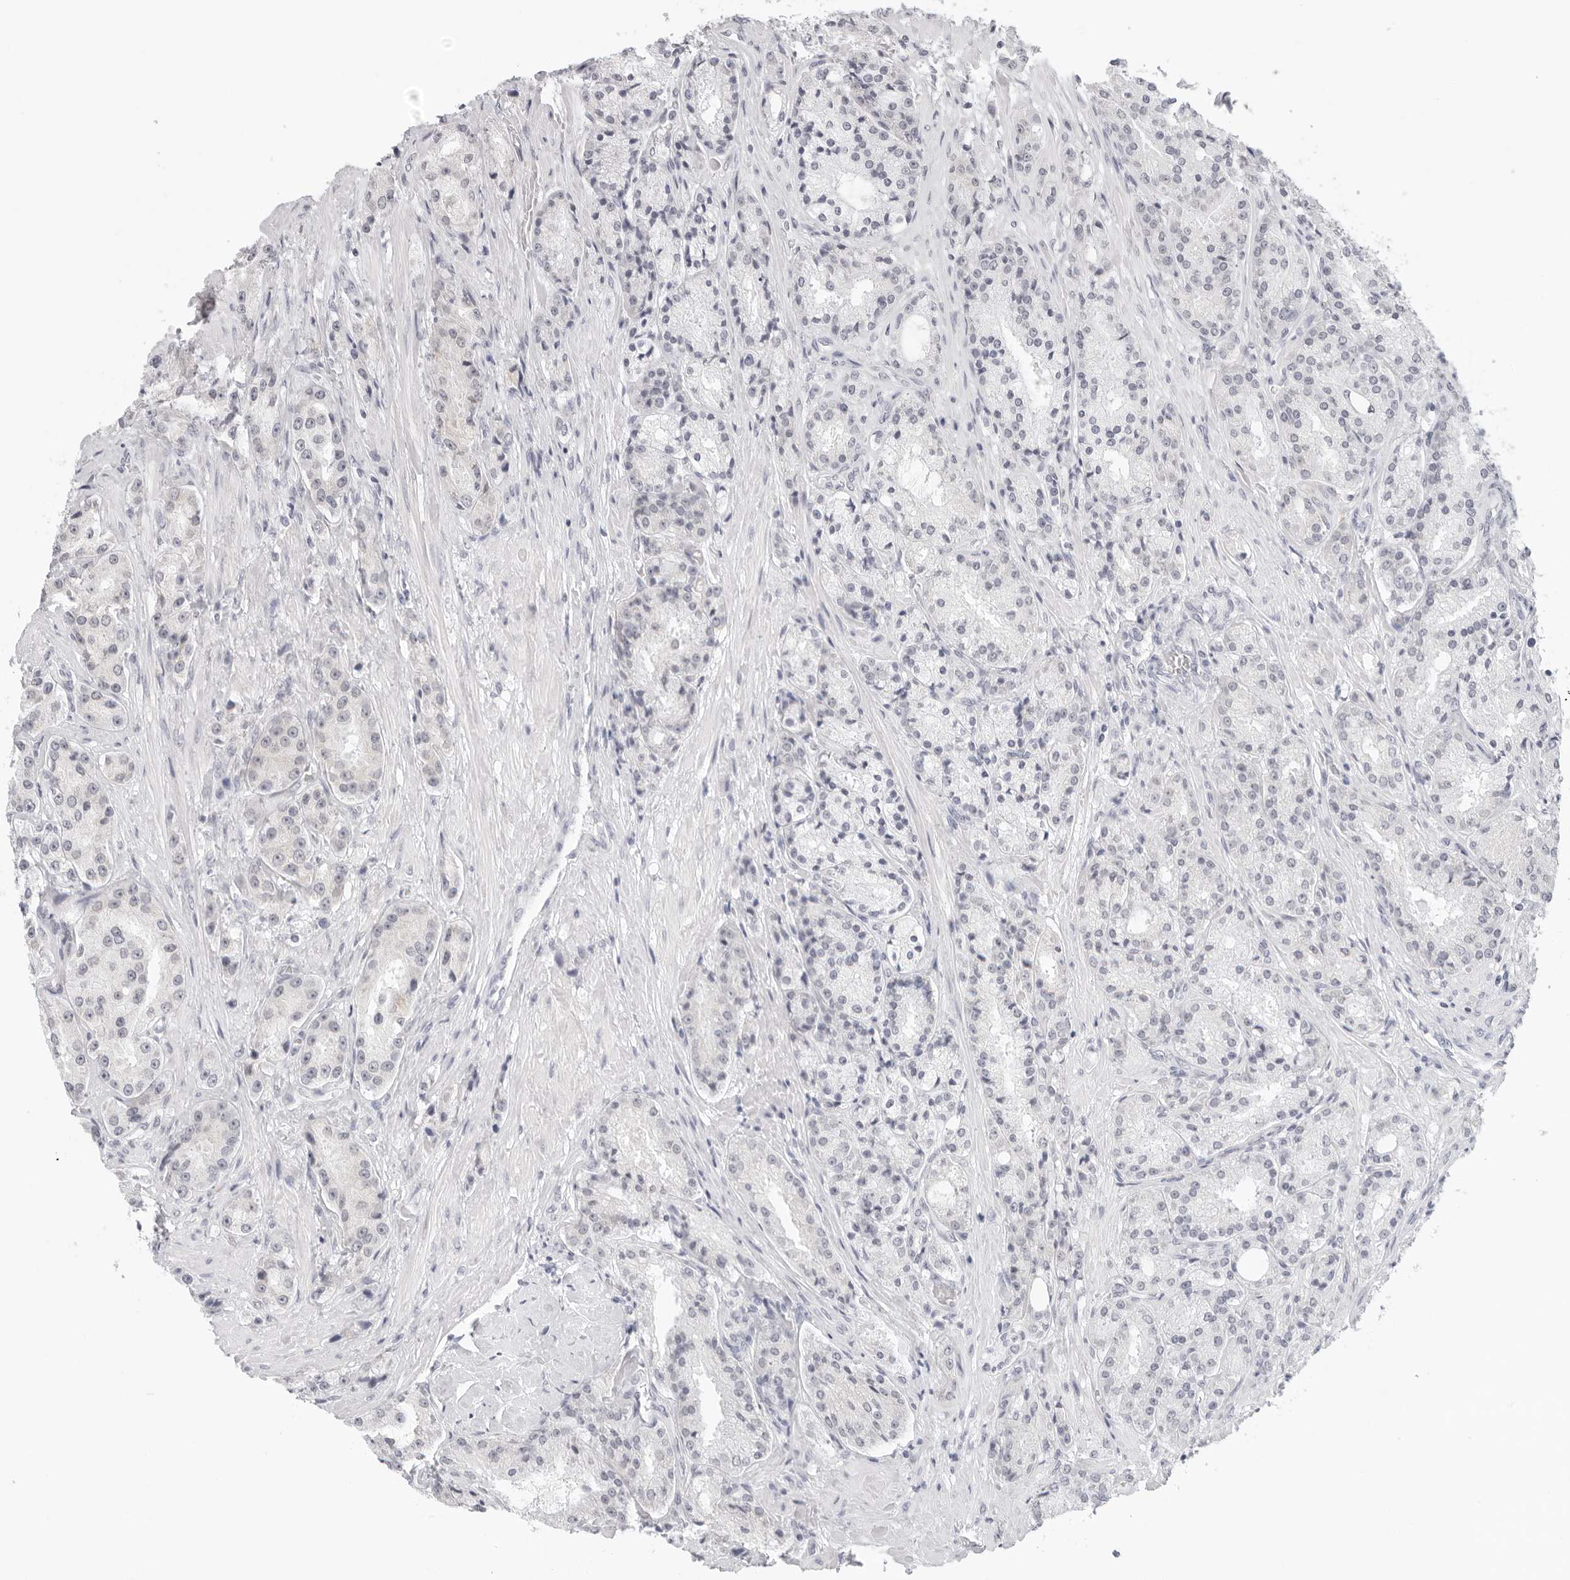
{"staining": {"intensity": "negative", "quantity": "none", "location": "none"}, "tissue": "prostate cancer", "cell_type": "Tumor cells", "image_type": "cancer", "snomed": [{"axis": "morphology", "description": "Adenocarcinoma, High grade"}, {"axis": "topography", "description": "Prostate"}], "caption": "High power microscopy photomicrograph of an IHC photomicrograph of prostate high-grade adenocarcinoma, revealing no significant expression in tumor cells. Nuclei are stained in blue.", "gene": "EDN2", "patient": {"sex": "male", "age": 60}}